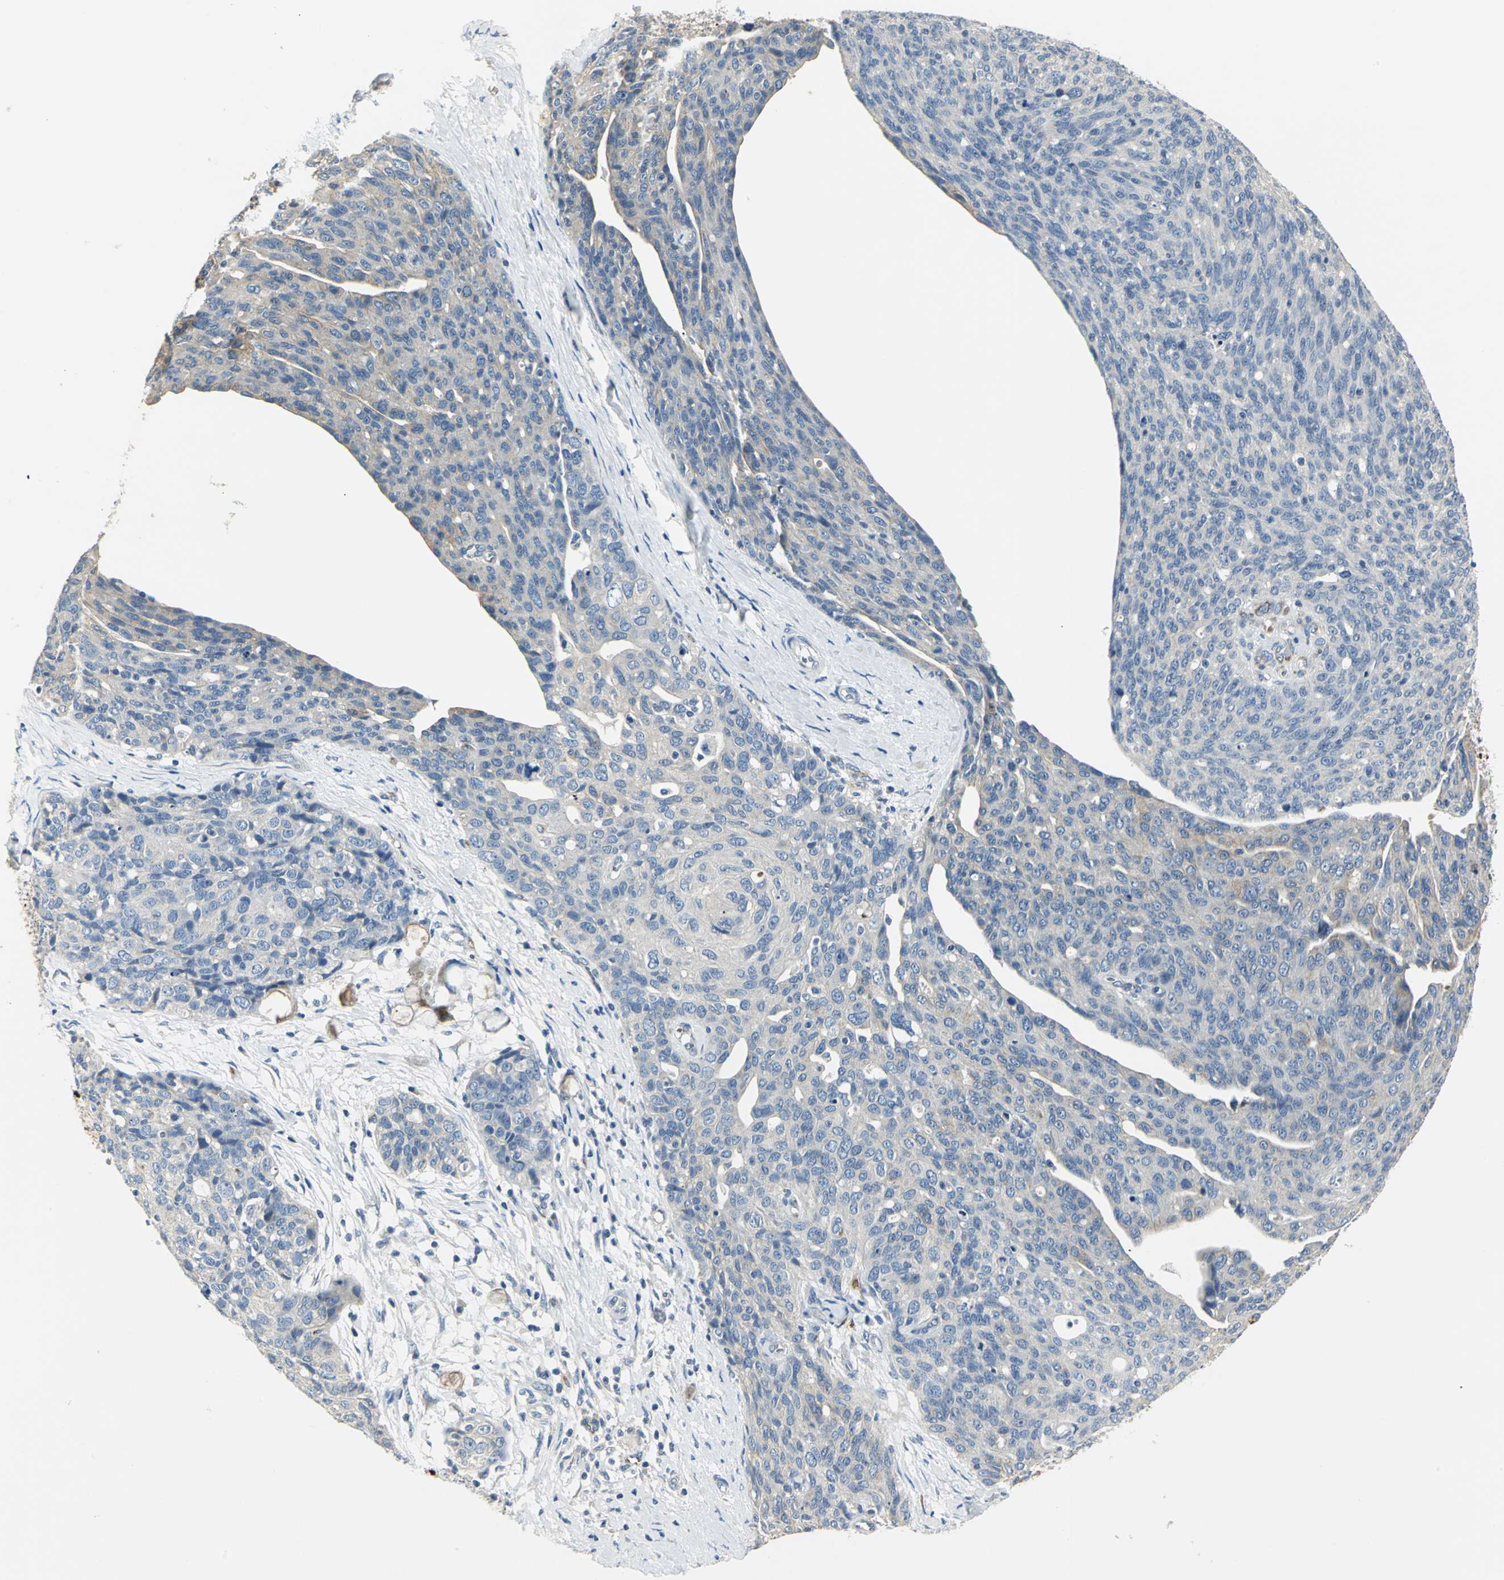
{"staining": {"intensity": "weak", "quantity": "25%-75%", "location": "cytoplasmic/membranous"}, "tissue": "ovarian cancer", "cell_type": "Tumor cells", "image_type": "cancer", "snomed": [{"axis": "morphology", "description": "Carcinoma, endometroid"}, {"axis": "topography", "description": "Ovary"}], "caption": "Protein expression by immunohistochemistry displays weak cytoplasmic/membranous expression in about 25%-75% of tumor cells in ovarian cancer (endometroid carcinoma). (IHC, brightfield microscopy, high magnification).", "gene": "B3GNT2", "patient": {"sex": "female", "age": 60}}